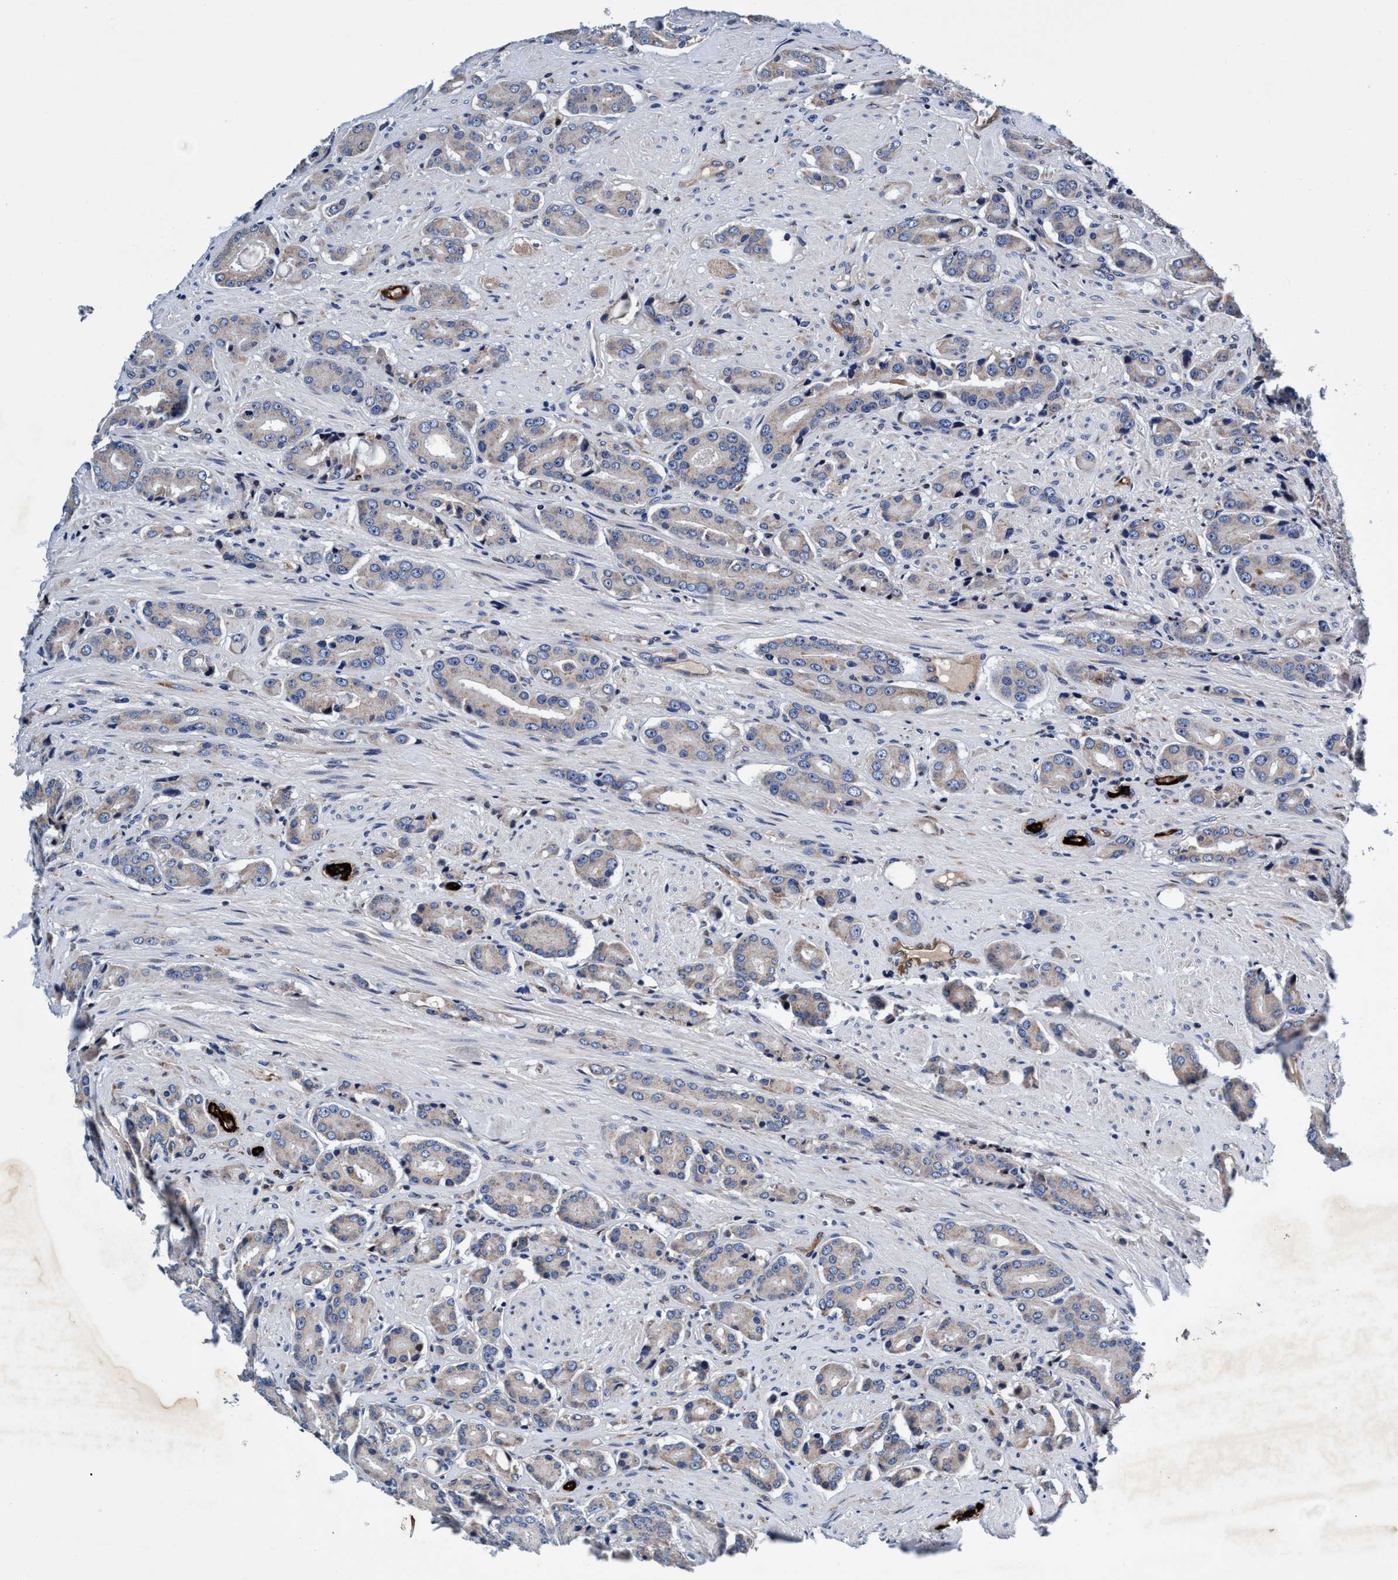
{"staining": {"intensity": "weak", "quantity": "<25%", "location": "cytoplasmic/membranous"}, "tissue": "prostate cancer", "cell_type": "Tumor cells", "image_type": "cancer", "snomed": [{"axis": "morphology", "description": "Adenocarcinoma, High grade"}, {"axis": "topography", "description": "Prostate"}], "caption": "DAB immunohistochemical staining of human adenocarcinoma (high-grade) (prostate) exhibits no significant staining in tumor cells. (Stains: DAB immunohistochemistry (IHC) with hematoxylin counter stain, Microscopy: brightfield microscopy at high magnification).", "gene": "UBALD2", "patient": {"sex": "male", "age": 71}}